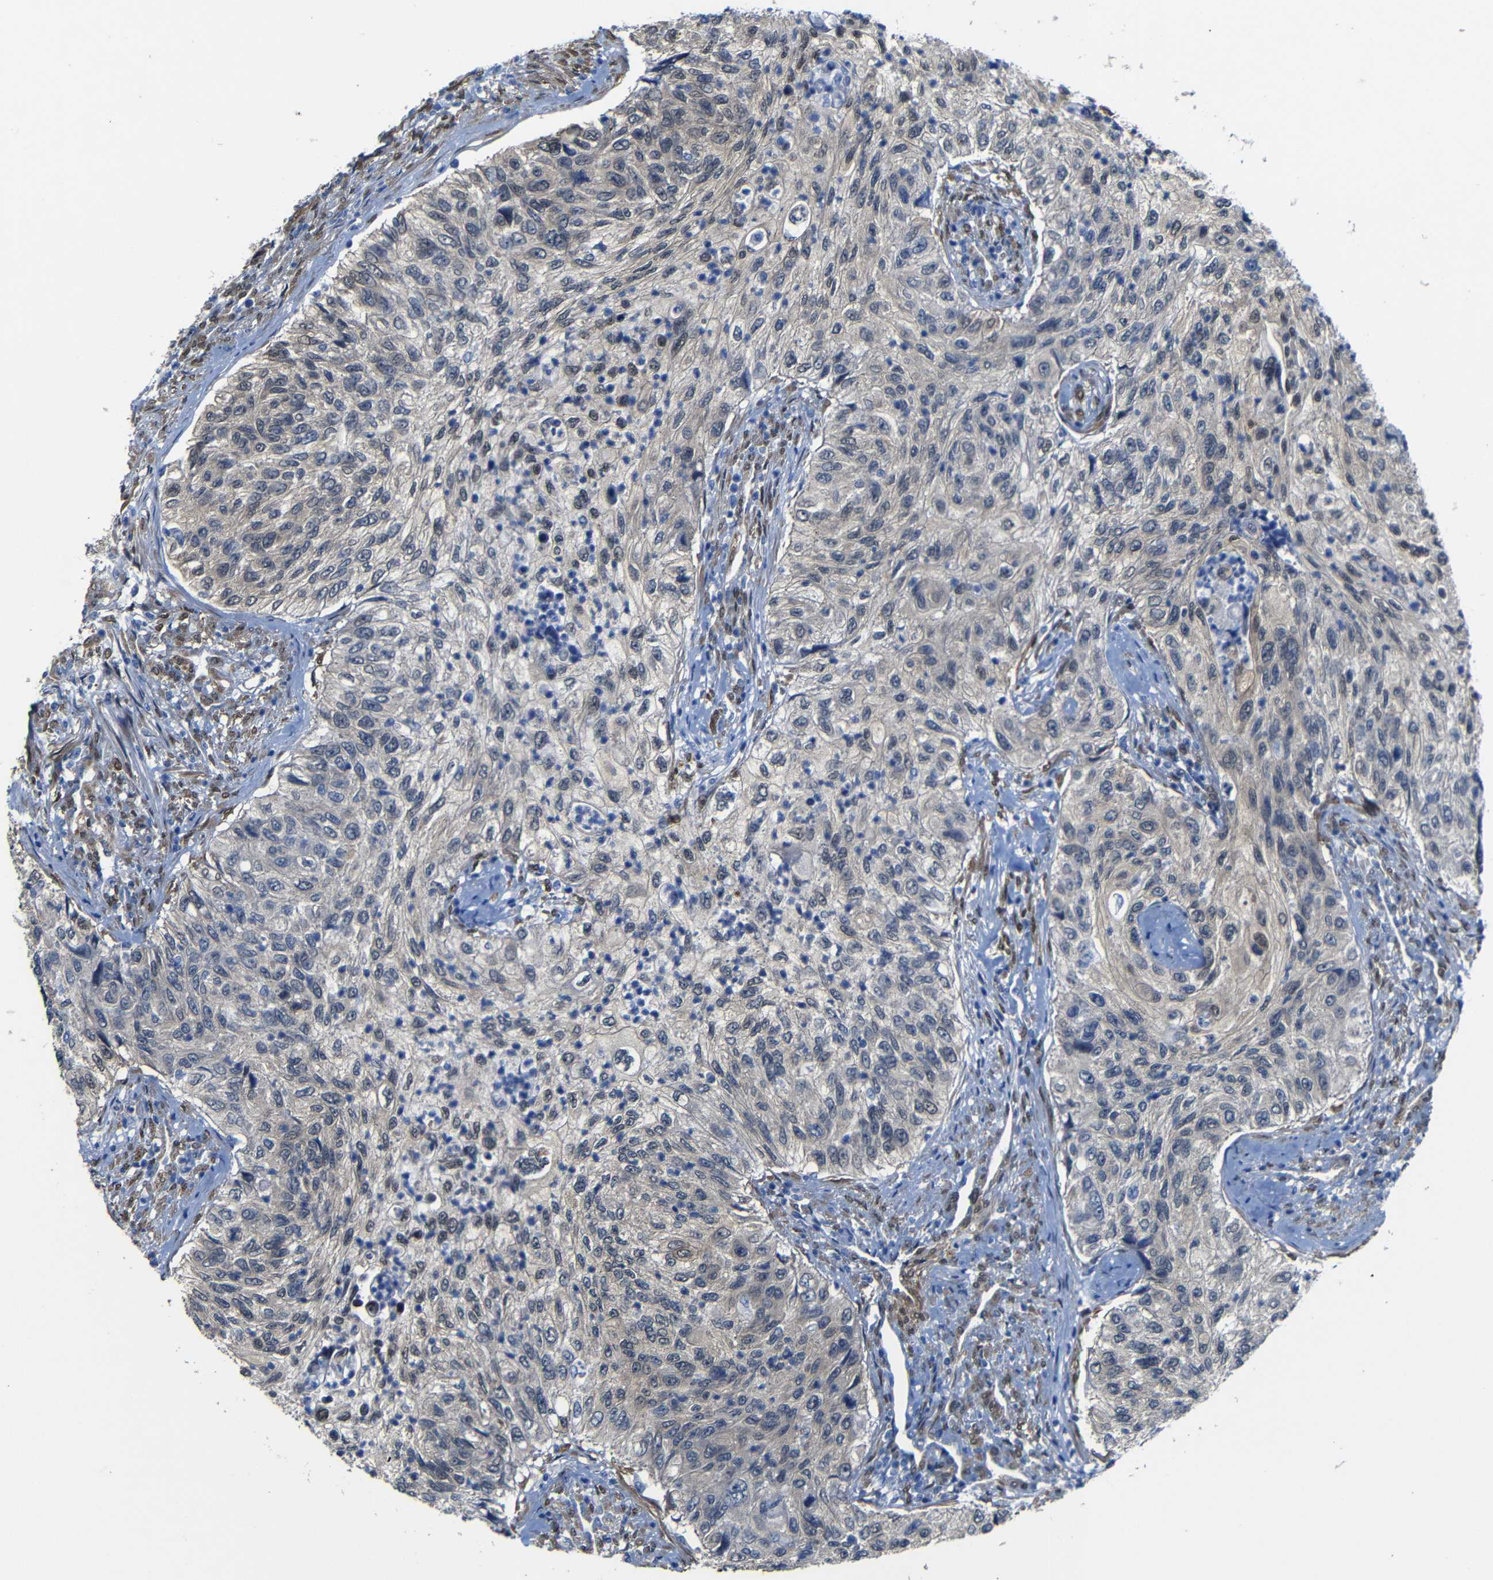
{"staining": {"intensity": "weak", "quantity": "<25%", "location": "nuclear"}, "tissue": "urothelial cancer", "cell_type": "Tumor cells", "image_type": "cancer", "snomed": [{"axis": "morphology", "description": "Urothelial carcinoma, High grade"}, {"axis": "topography", "description": "Urinary bladder"}], "caption": "High power microscopy photomicrograph of an immunohistochemistry photomicrograph of urothelial cancer, revealing no significant staining in tumor cells. (DAB (3,3'-diaminobenzidine) IHC visualized using brightfield microscopy, high magnification).", "gene": "YAP1", "patient": {"sex": "female", "age": 60}}